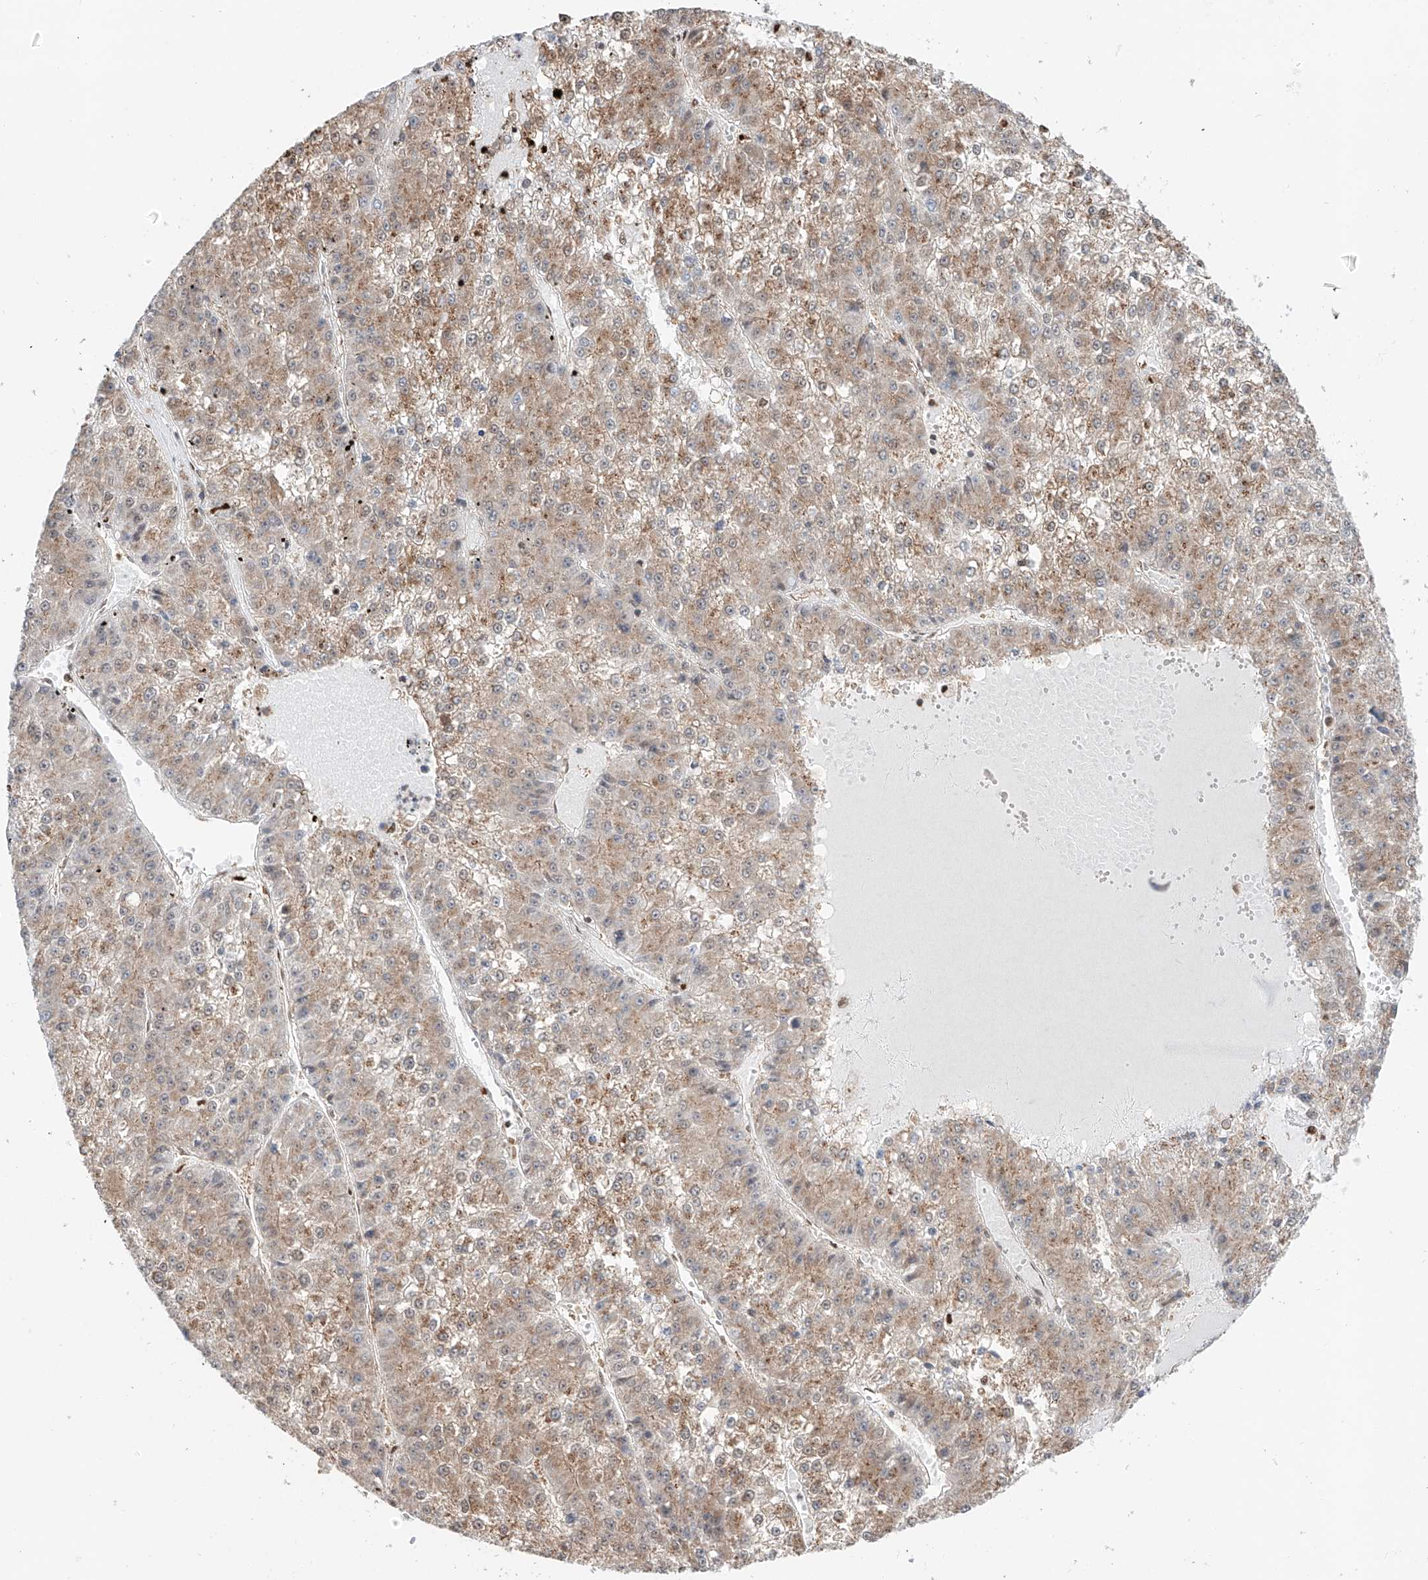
{"staining": {"intensity": "weak", "quantity": "25%-75%", "location": "cytoplasmic/membranous"}, "tissue": "liver cancer", "cell_type": "Tumor cells", "image_type": "cancer", "snomed": [{"axis": "morphology", "description": "Carcinoma, Hepatocellular, NOS"}, {"axis": "topography", "description": "Liver"}], "caption": "Weak cytoplasmic/membranous expression for a protein is present in about 25%-75% of tumor cells of liver hepatocellular carcinoma using immunohistochemistry (IHC).", "gene": "DZIP1L", "patient": {"sex": "female", "age": 73}}